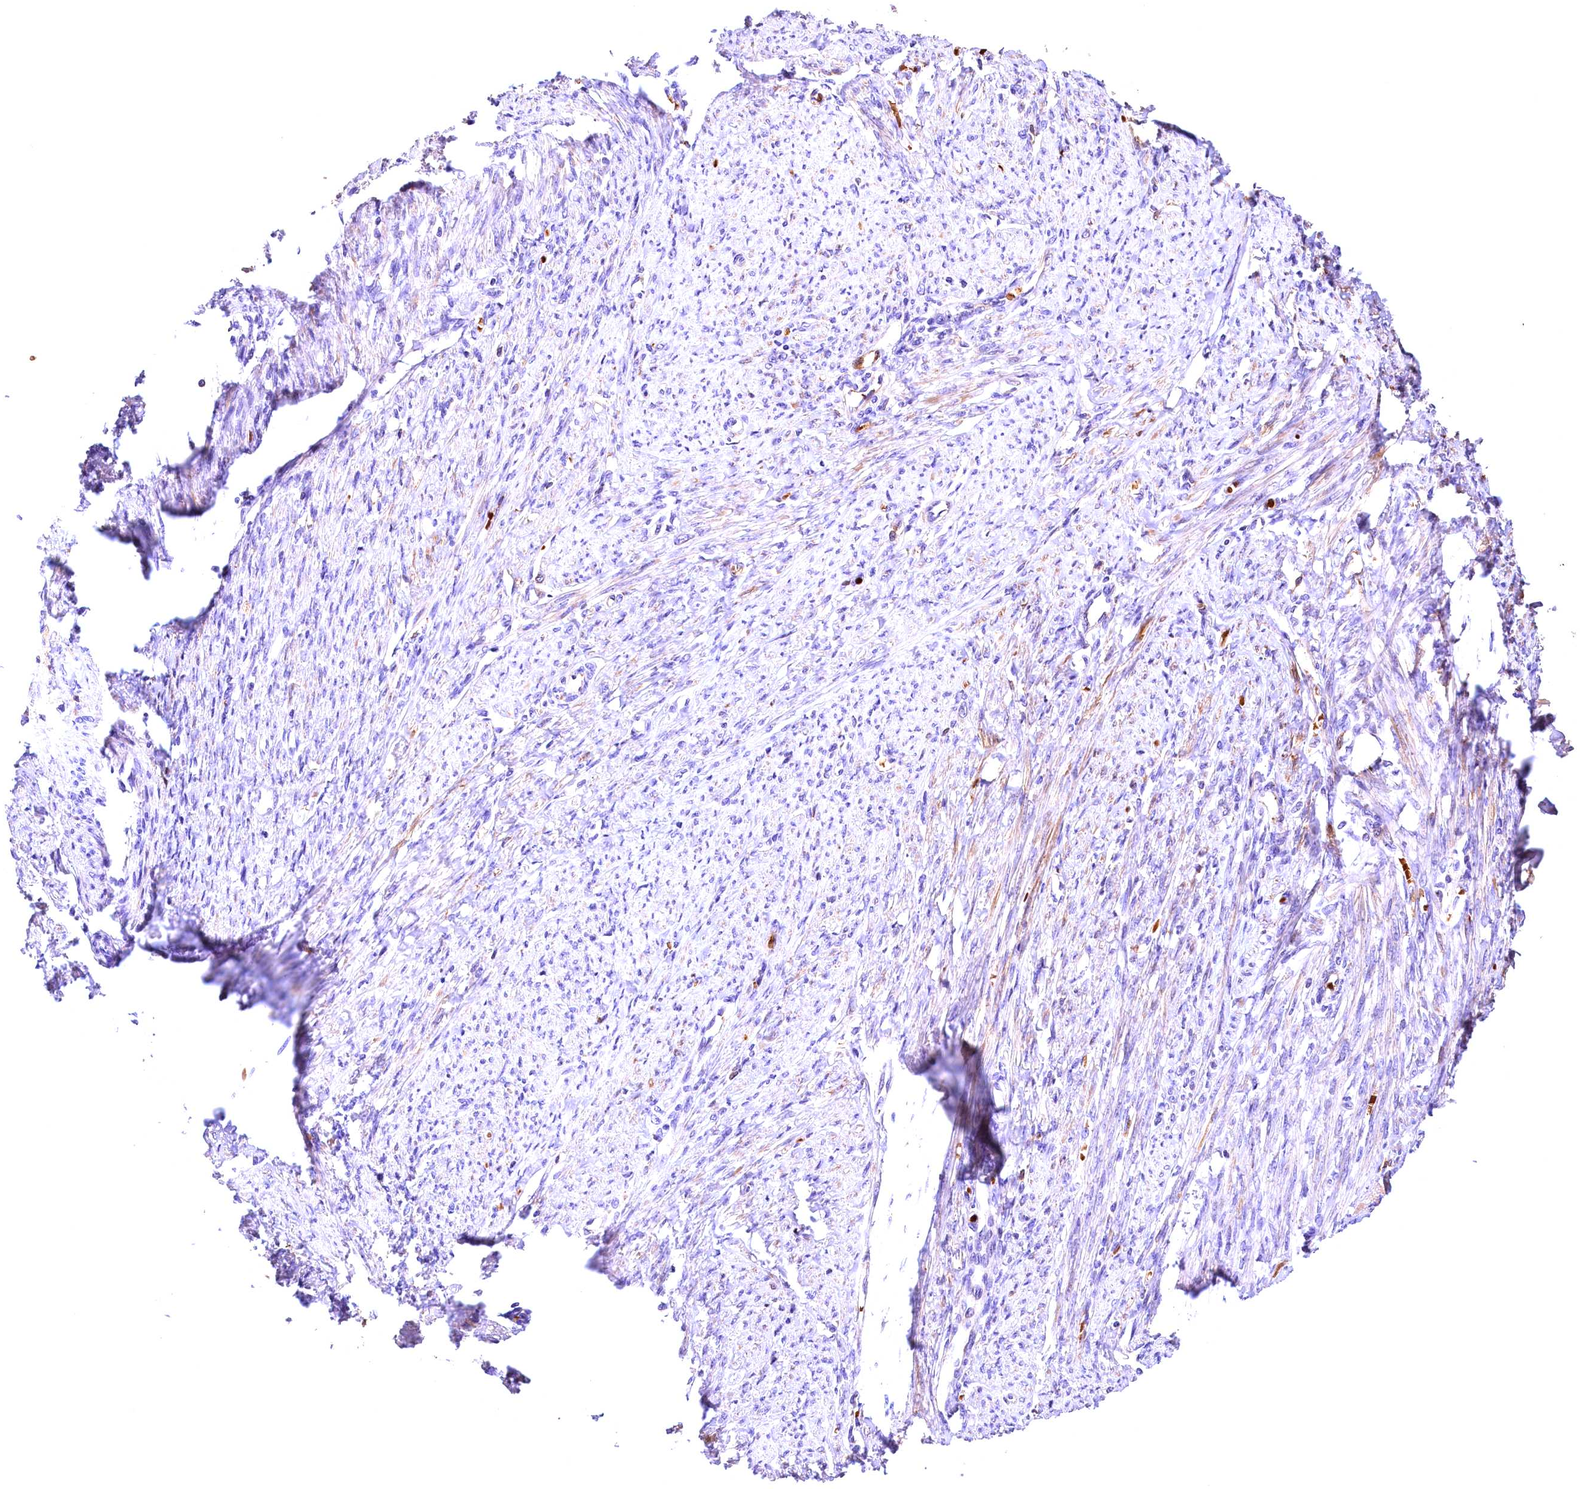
{"staining": {"intensity": "moderate", "quantity": "25%-75%", "location": "cytoplasmic/membranous"}, "tissue": "smooth muscle", "cell_type": "Smooth muscle cells", "image_type": "normal", "snomed": [{"axis": "morphology", "description": "Normal tissue, NOS"}, {"axis": "topography", "description": "Smooth muscle"}, {"axis": "topography", "description": "Uterus"}], "caption": "IHC image of unremarkable smooth muscle stained for a protein (brown), which exhibits medium levels of moderate cytoplasmic/membranous expression in approximately 25%-75% of smooth muscle cells.", "gene": "PHAF1", "patient": {"sex": "female", "age": 59}}